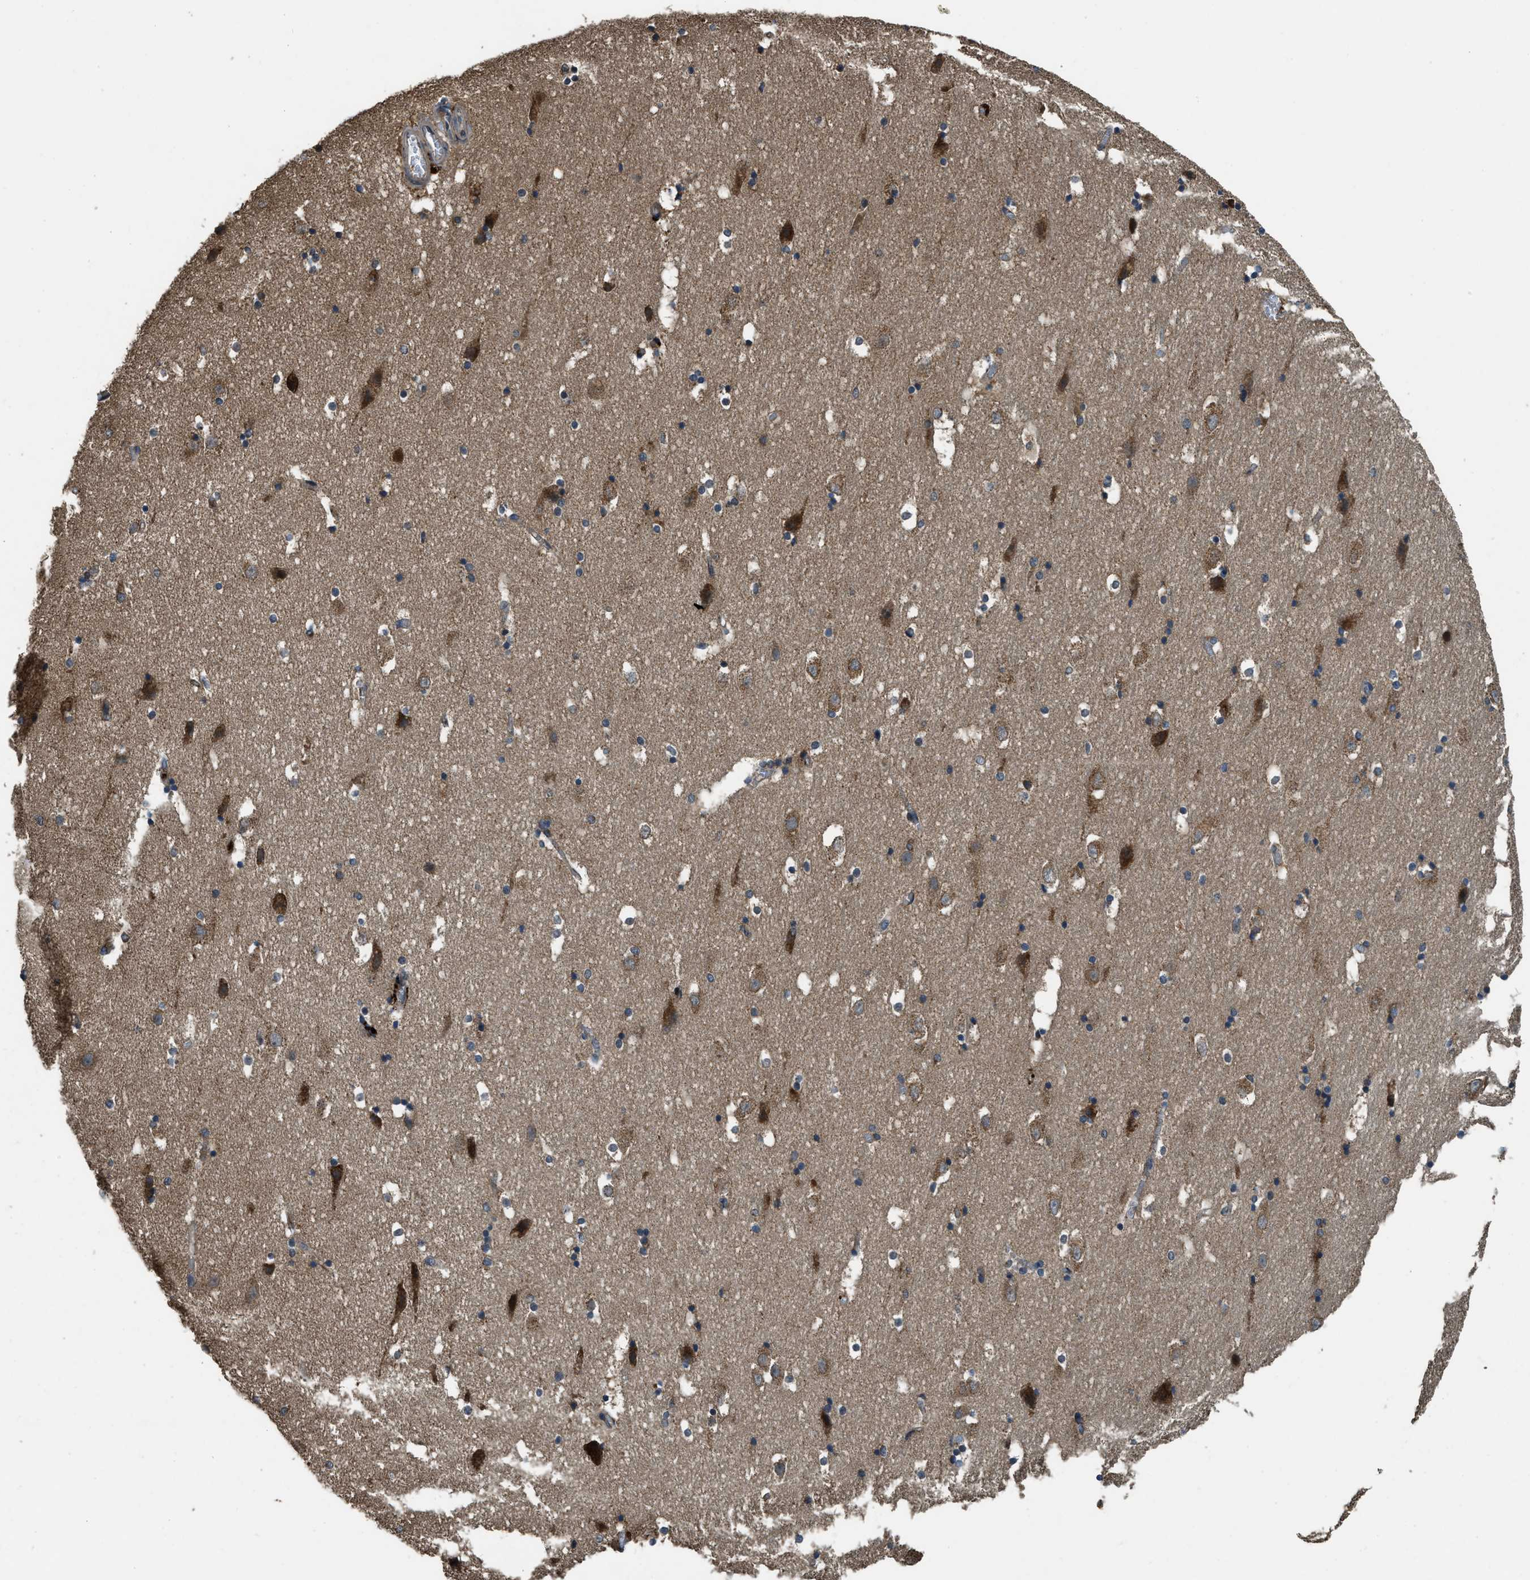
{"staining": {"intensity": "strong", "quantity": "<25%", "location": "cytoplasmic/membranous"}, "tissue": "hippocampus", "cell_type": "Glial cells", "image_type": "normal", "snomed": [{"axis": "morphology", "description": "Normal tissue, NOS"}, {"axis": "topography", "description": "Hippocampus"}], "caption": "A histopathology image of human hippocampus stained for a protein displays strong cytoplasmic/membranous brown staining in glial cells.", "gene": "GGH", "patient": {"sex": "male", "age": 45}}